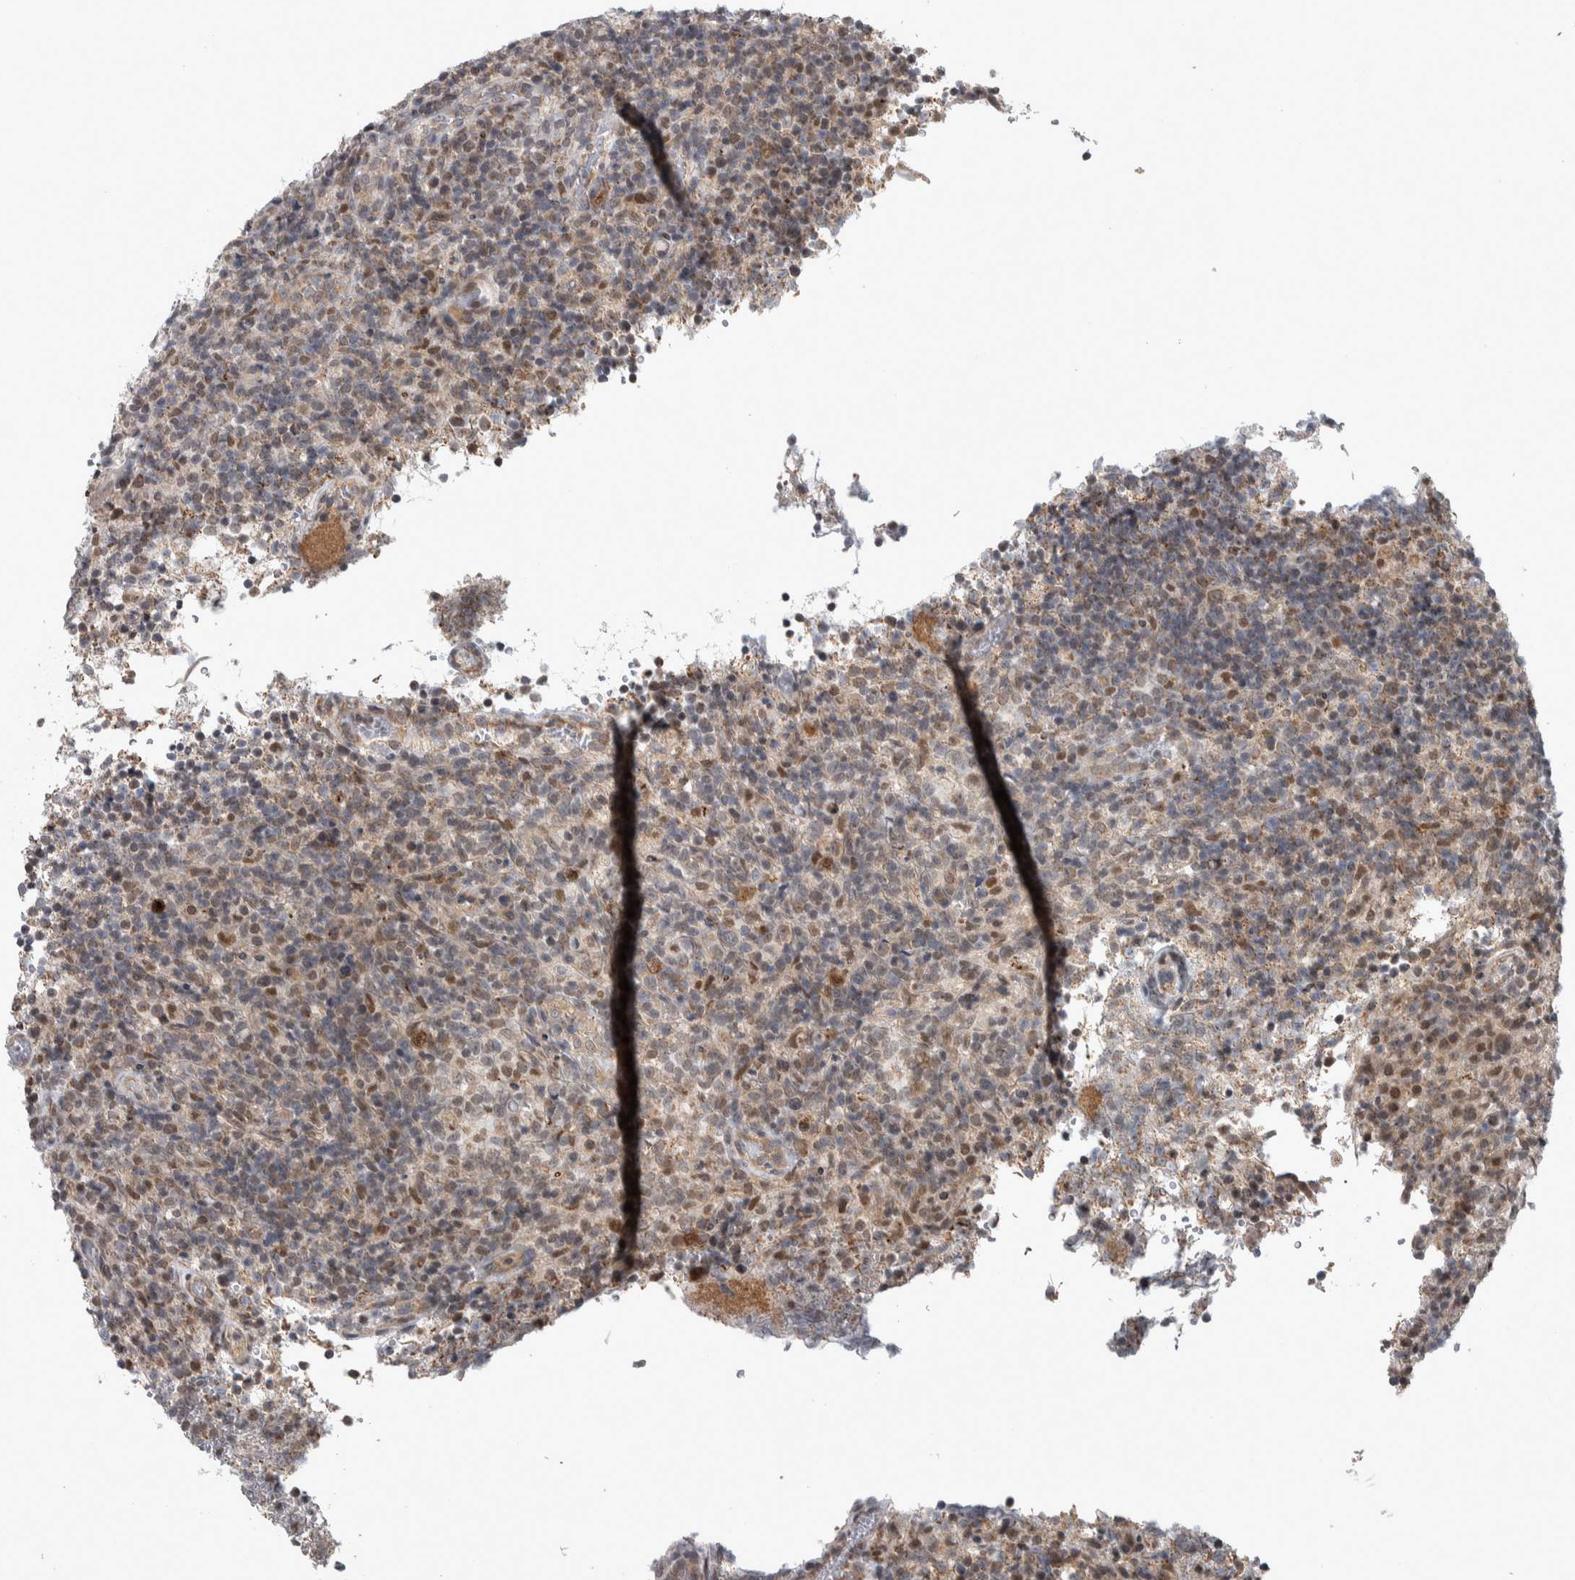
{"staining": {"intensity": "weak", "quantity": "25%-75%", "location": "cytoplasmic/membranous,nuclear"}, "tissue": "lymphoma", "cell_type": "Tumor cells", "image_type": "cancer", "snomed": [{"axis": "morphology", "description": "Malignant lymphoma, non-Hodgkin's type, High grade"}, {"axis": "topography", "description": "Lymph node"}], "caption": "Tumor cells exhibit low levels of weak cytoplasmic/membranous and nuclear staining in approximately 25%-75% of cells in malignant lymphoma, non-Hodgkin's type (high-grade). (DAB (3,3'-diaminobenzidine) IHC, brown staining for protein, blue staining for nuclei).", "gene": "CWC27", "patient": {"sex": "female", "age": 76}}